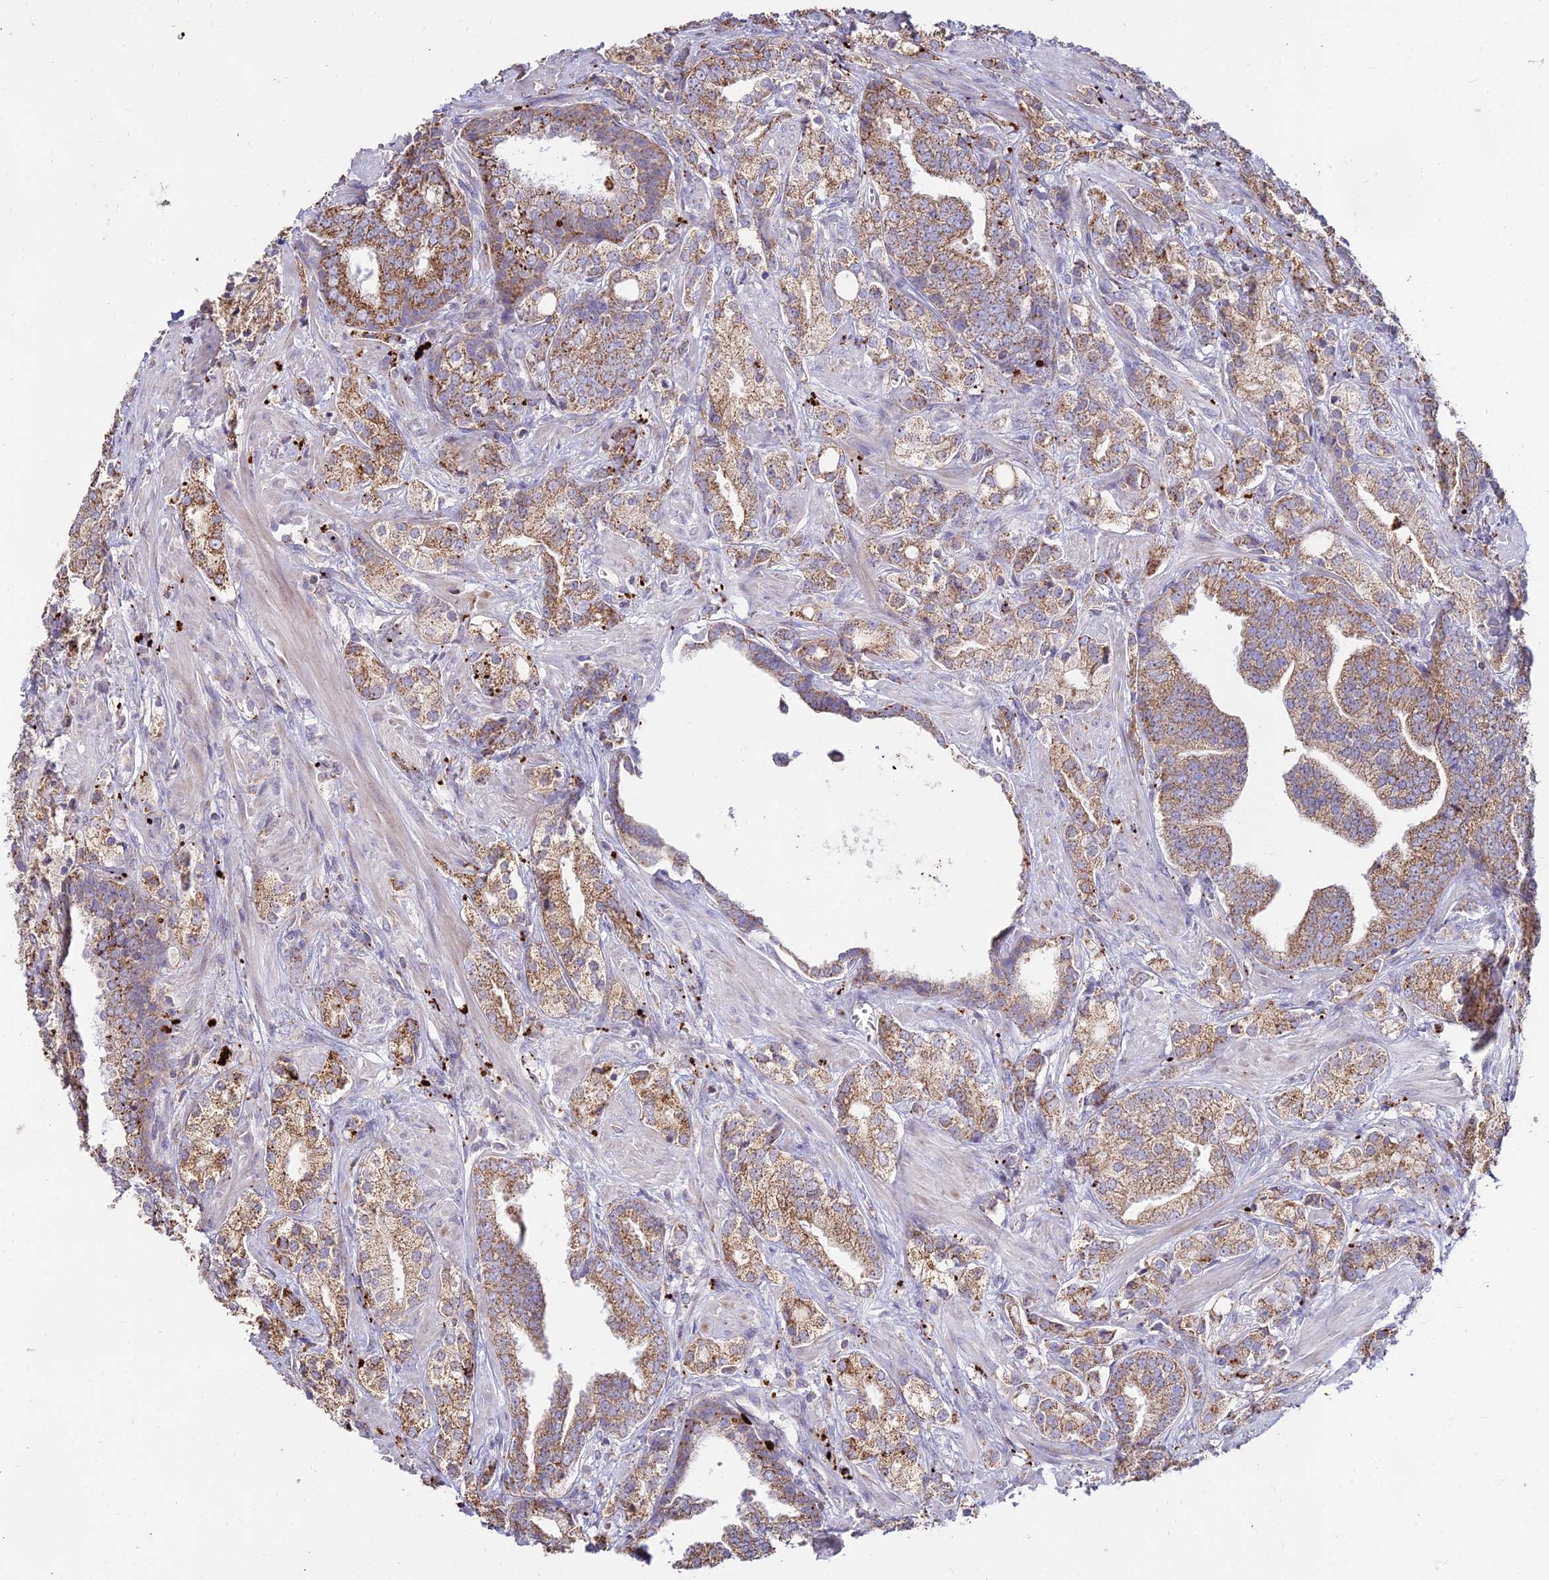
{"staining": {"intensity": "moderate", "quantity": ">75%", "location": "cytoplasmic/membranous"}, "tissue": "prostate cancer", "cell_type": "Tumor cells", "image_type": "cancer", "snomed": [{"axis": "morphology", "description": "Adenocarcinoma, High grade"}, {"axis": "topography", "description": "Prostate"}], "caption": "High-grade adenocarcinoma (prostate) tissue exhibits moderate cytoplasmic/membranous staining in about >75% of tumor cells, visualized by immunohistochemistry. The staining was performed using DAB (3,3'-diaminobenzidine) to visualize the protein expression in brown, while the nuclei were stained in blue with hematoxylin (Magnification: 20x).", "gene": "PNLIPRP3", "patient": {"sex": "male", "age": 50}}